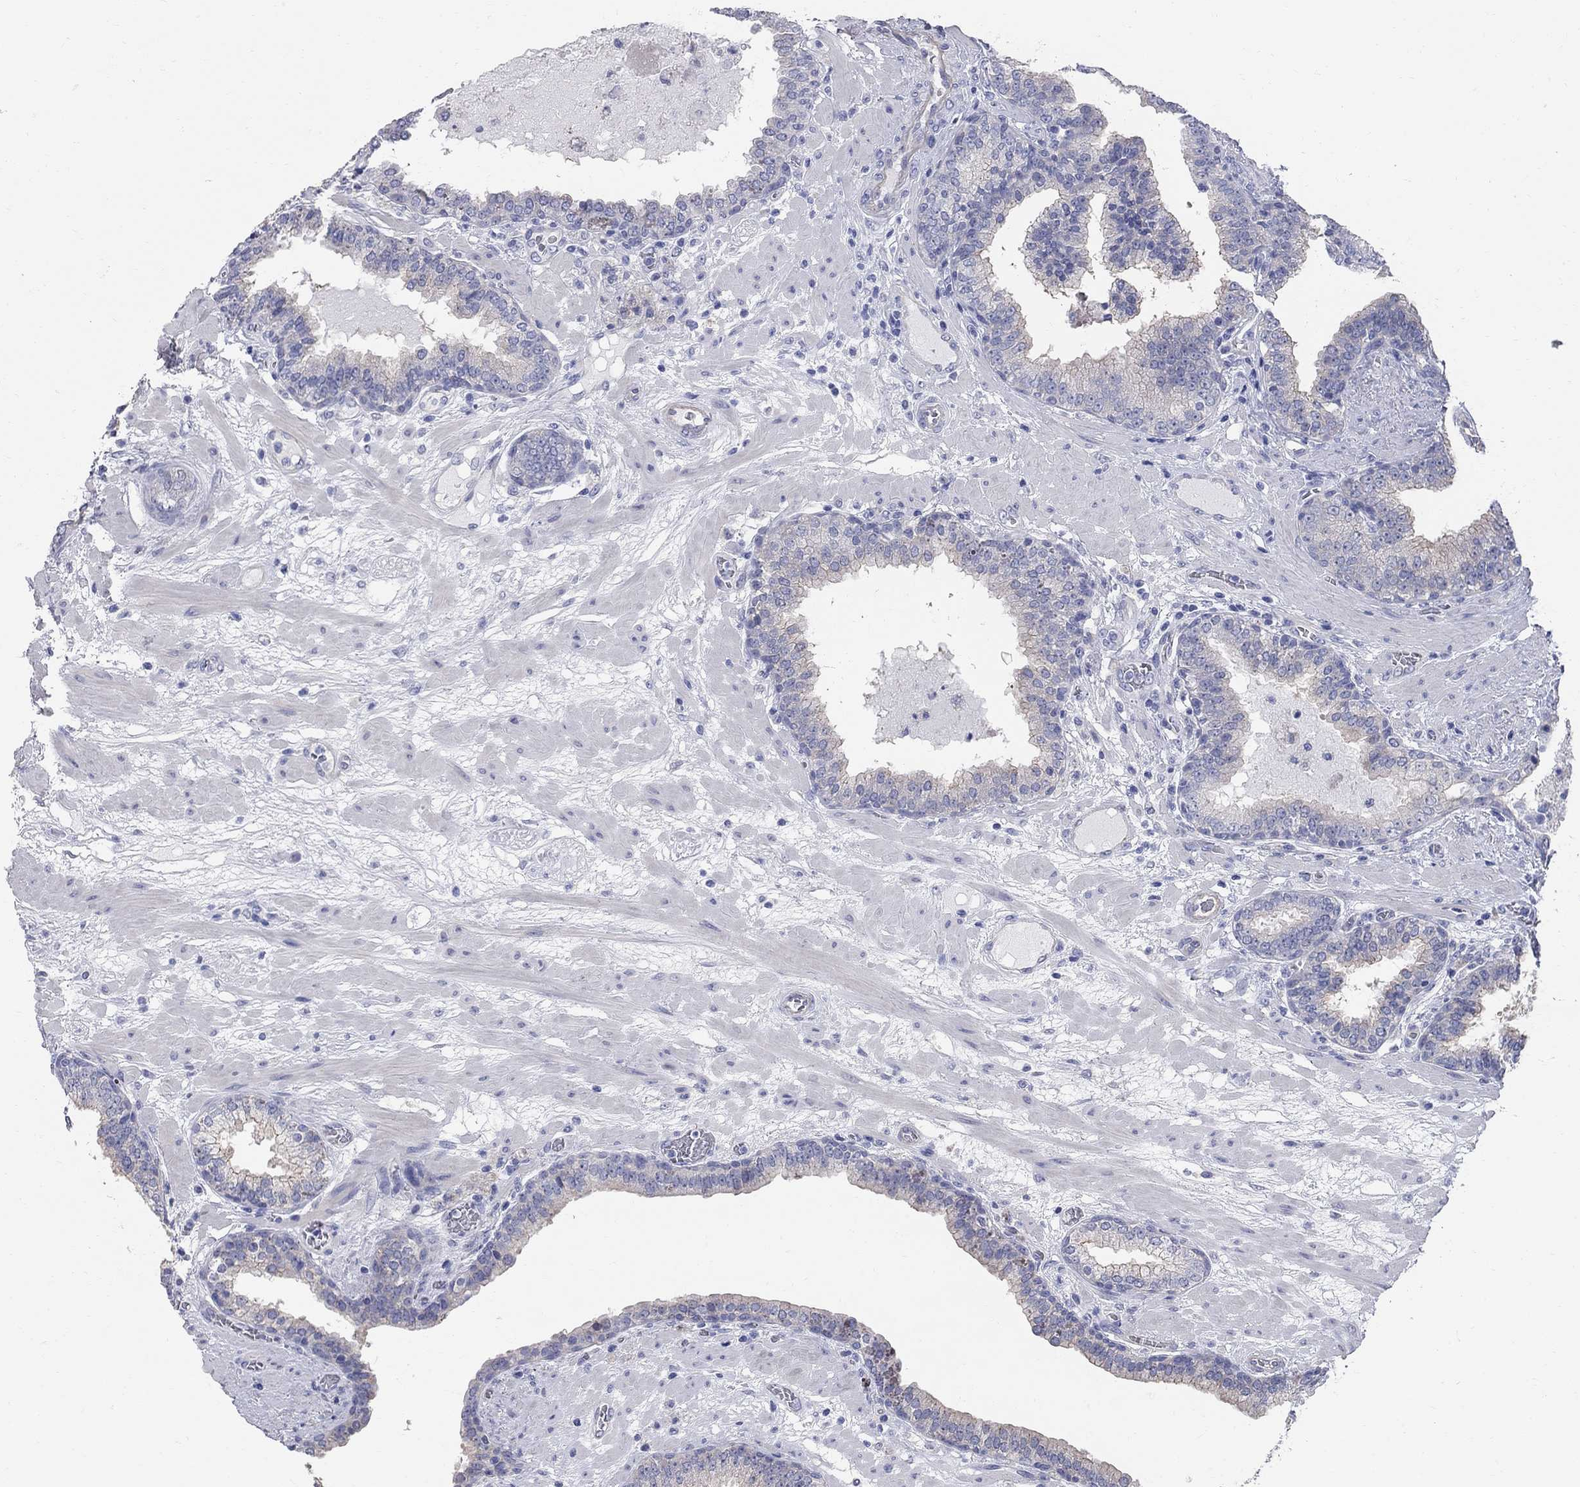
{"staining": {"intensity": "weak", "quantity": "<25%", "location": "cytoplasmic/membranous"}, "tissue": "prostate cancer", "cell_type": "Tumor cells", "image_type": "cancer", "snomed": [{"axis": "morphology", "description": "Adenocarcinoma, Low grade"}, {"axis": "topography", "description": "Prostate"}], "caption": "Image shows no significant protein expression in tumor cells of prostate adenocarcinoma (low-grade). The staining is performed using DAB brown chromogen with nuclei counter-stained in using hematoxylin.", "gene": "AOX1", "patient": {"sex": "male", "age": 60}}